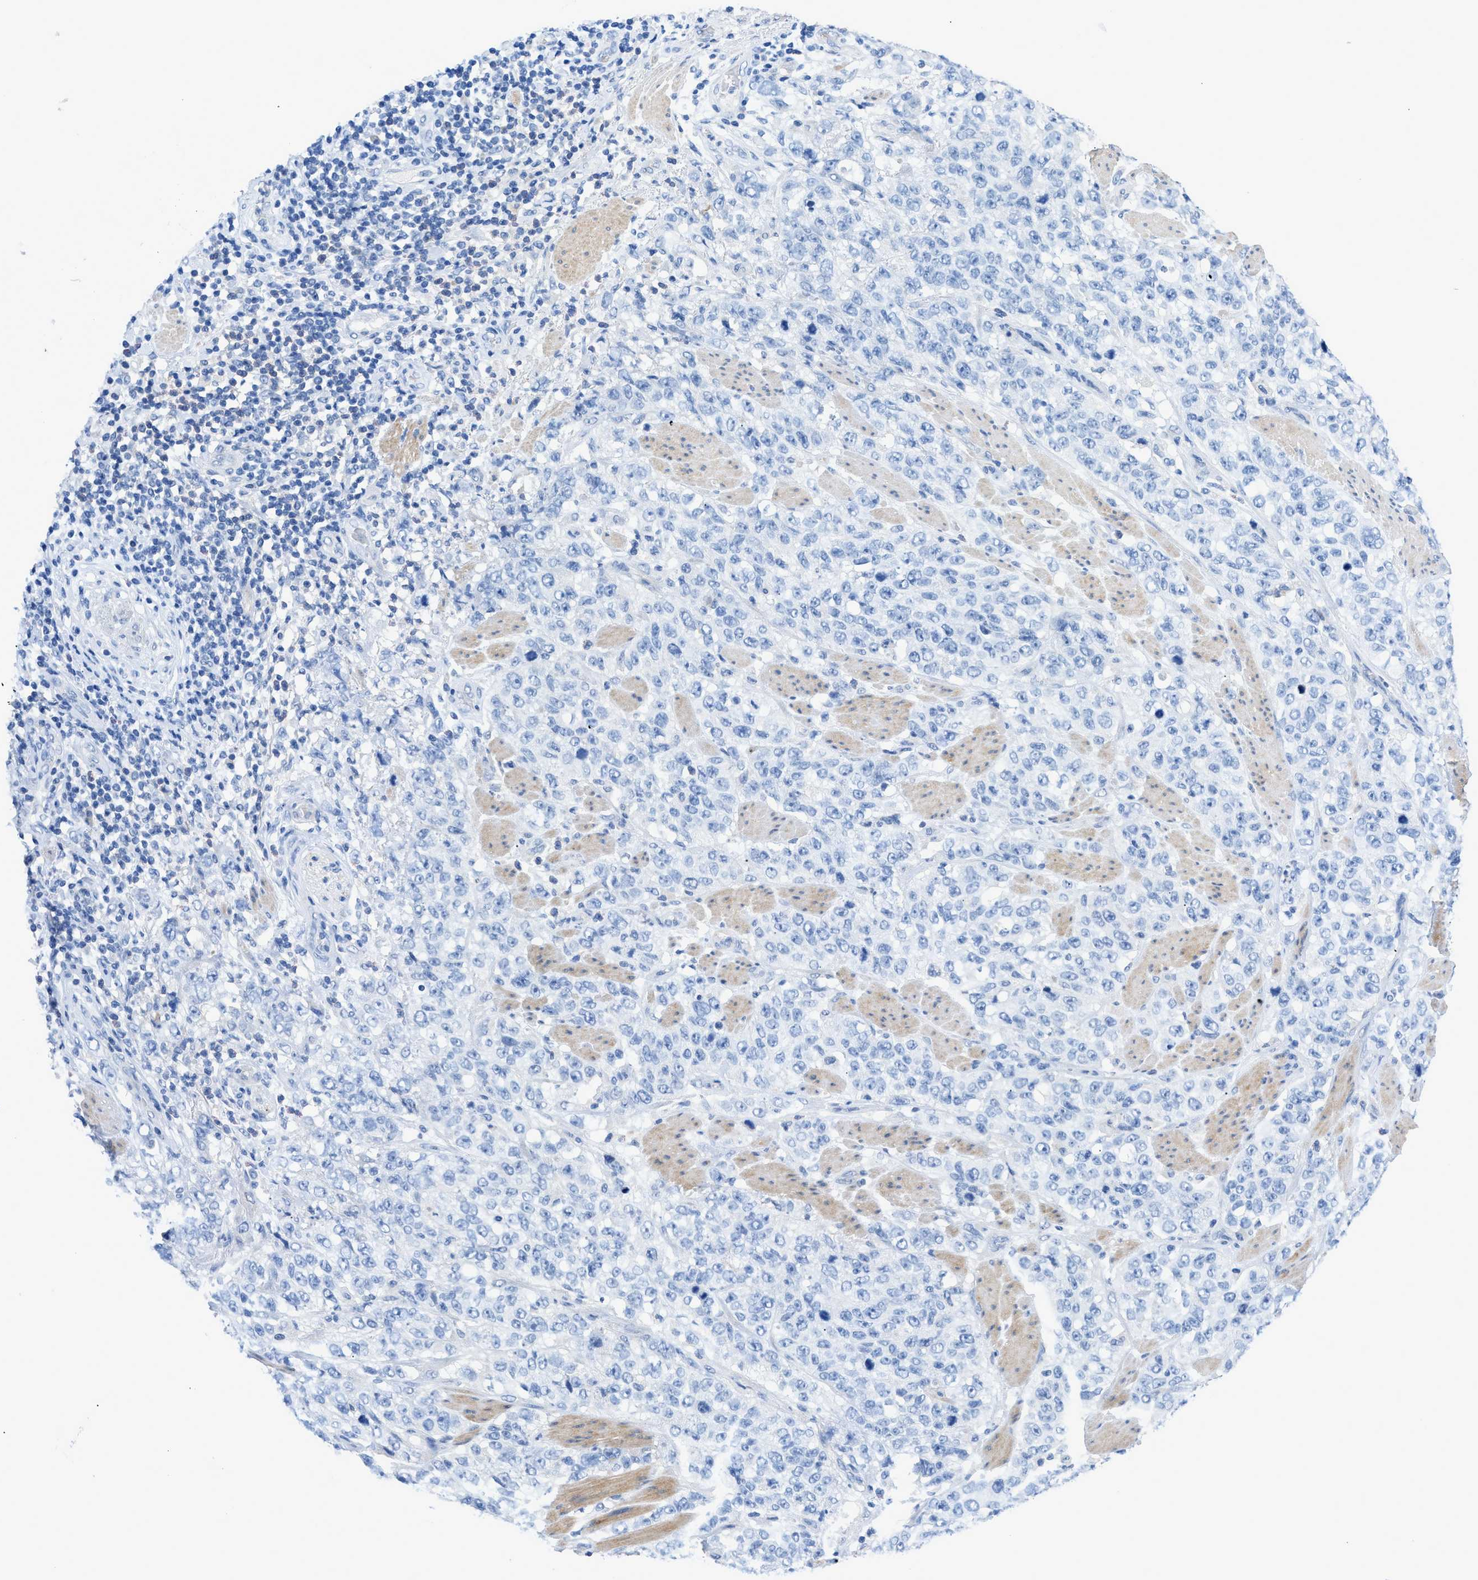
{"staining": {"intensity": "negative", "quantity": "none", "location": "none"}, "tissue": "stomach cancer", "cell_type": "Tumor cells", "image_type": "cancer", "snomed": [{"axis": "morphology", "description": "Adenocarcinoma, NOS"}, {"axis": "topography", "description": "Stomach"}], "caption": "Immunohistochemistry (IHC) micrograph of neoplastic tissue: stomach cancer stained with DAB (3,3'-diaminobenzidine) displays no significant protein positivity in tumor cells.", "gene": "SLC10A6", "patient": {"sex": "male", "age": 48}}